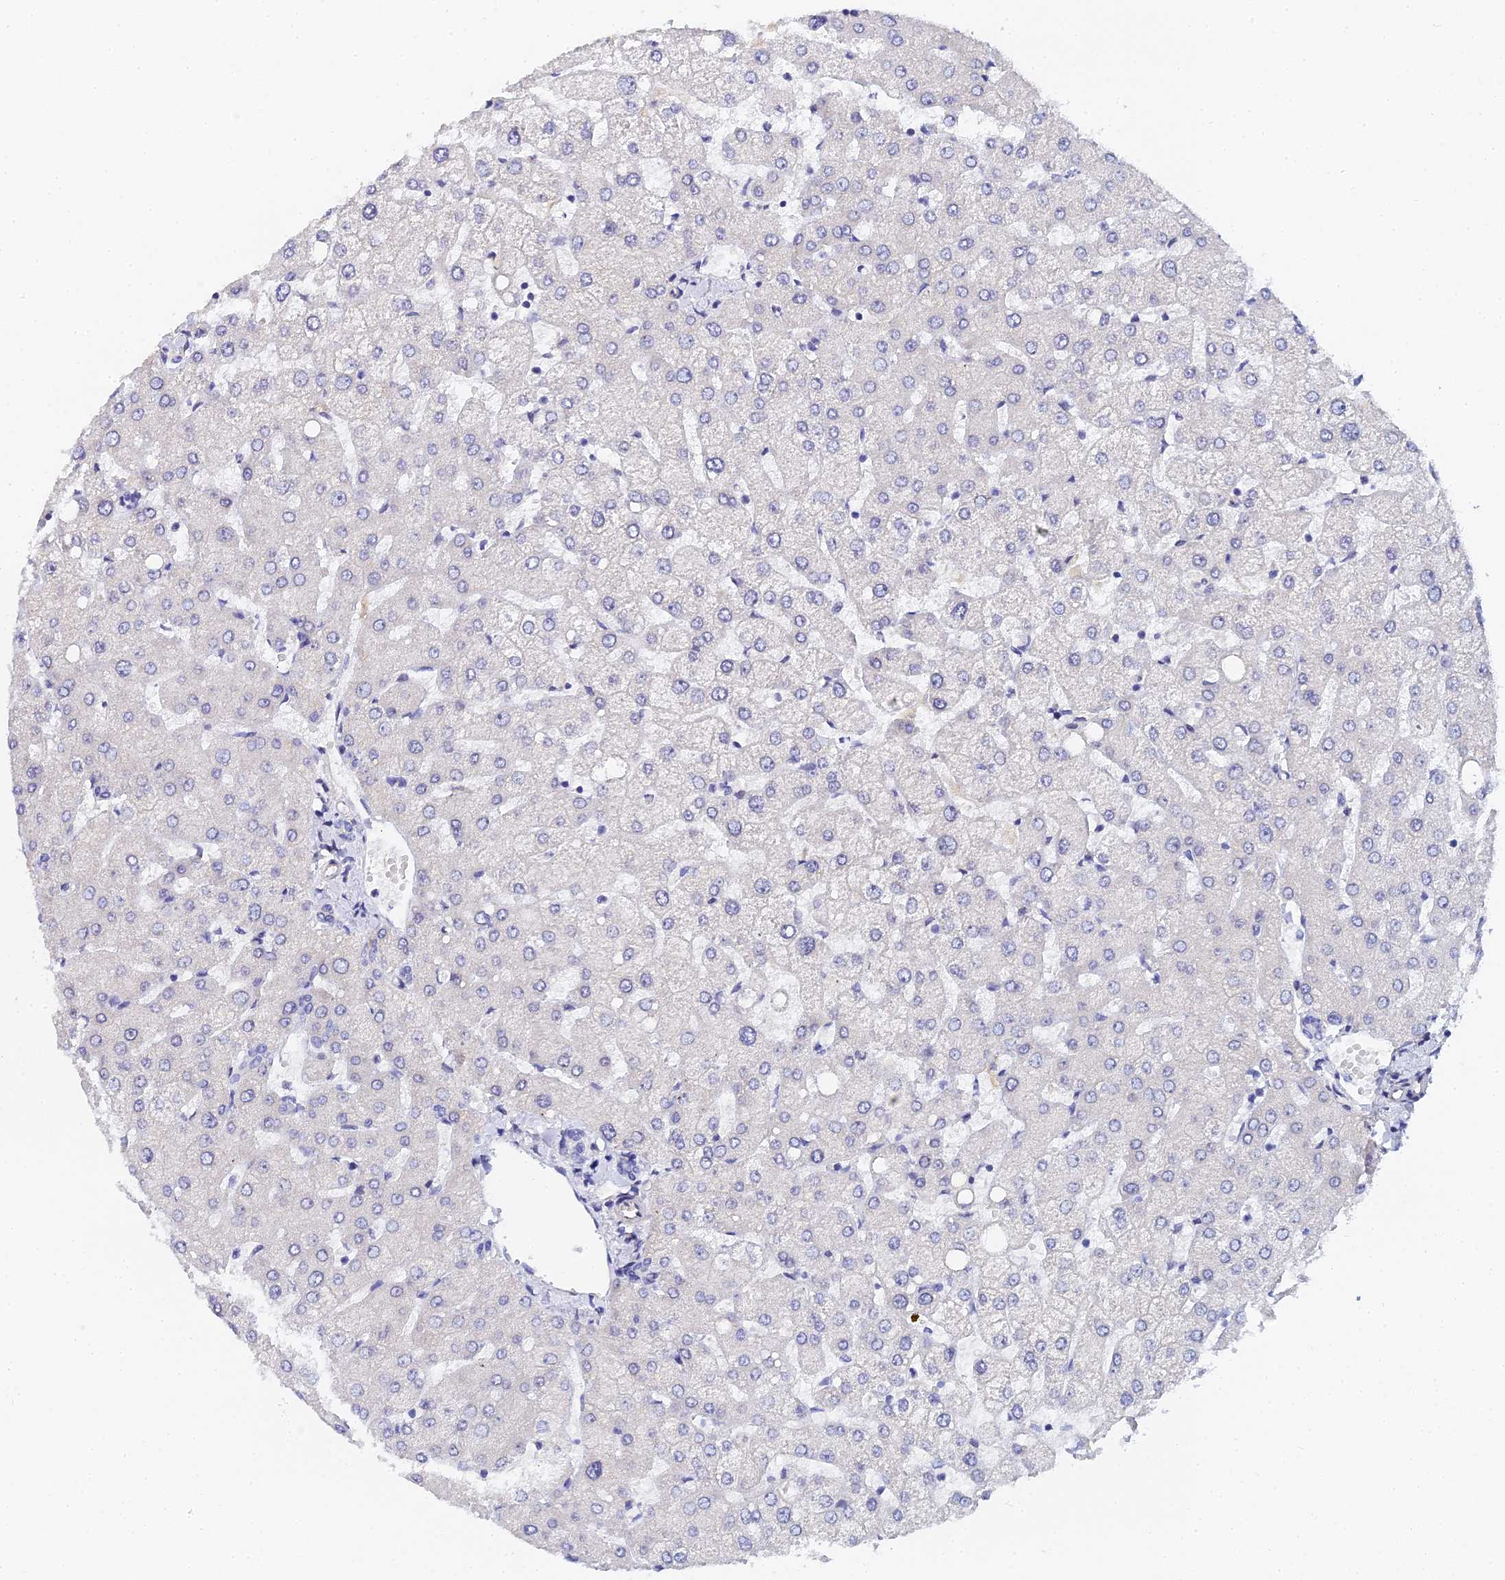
{"staining": {"intensity": "negative", "quantity": "none", "location": "none"}, "tissue": "liver", "cell_type": "Cholangiocytes", "image_type": "normal", "snomed": [{"axis": "morphology", "description": "Normal tissue, NOS"}, {"axis": "topography", "description": "Liver"}], "caption": "Cholangiocytes show no significant expression in normal liver. The staining is performed using DAB (3,3'-diaminobenzidine) brown chromogen with nuclei counter-stained in using hematoxylin.", "gene": "ENSG00000268674", "patient": {"sex": "female", "age": 54}}